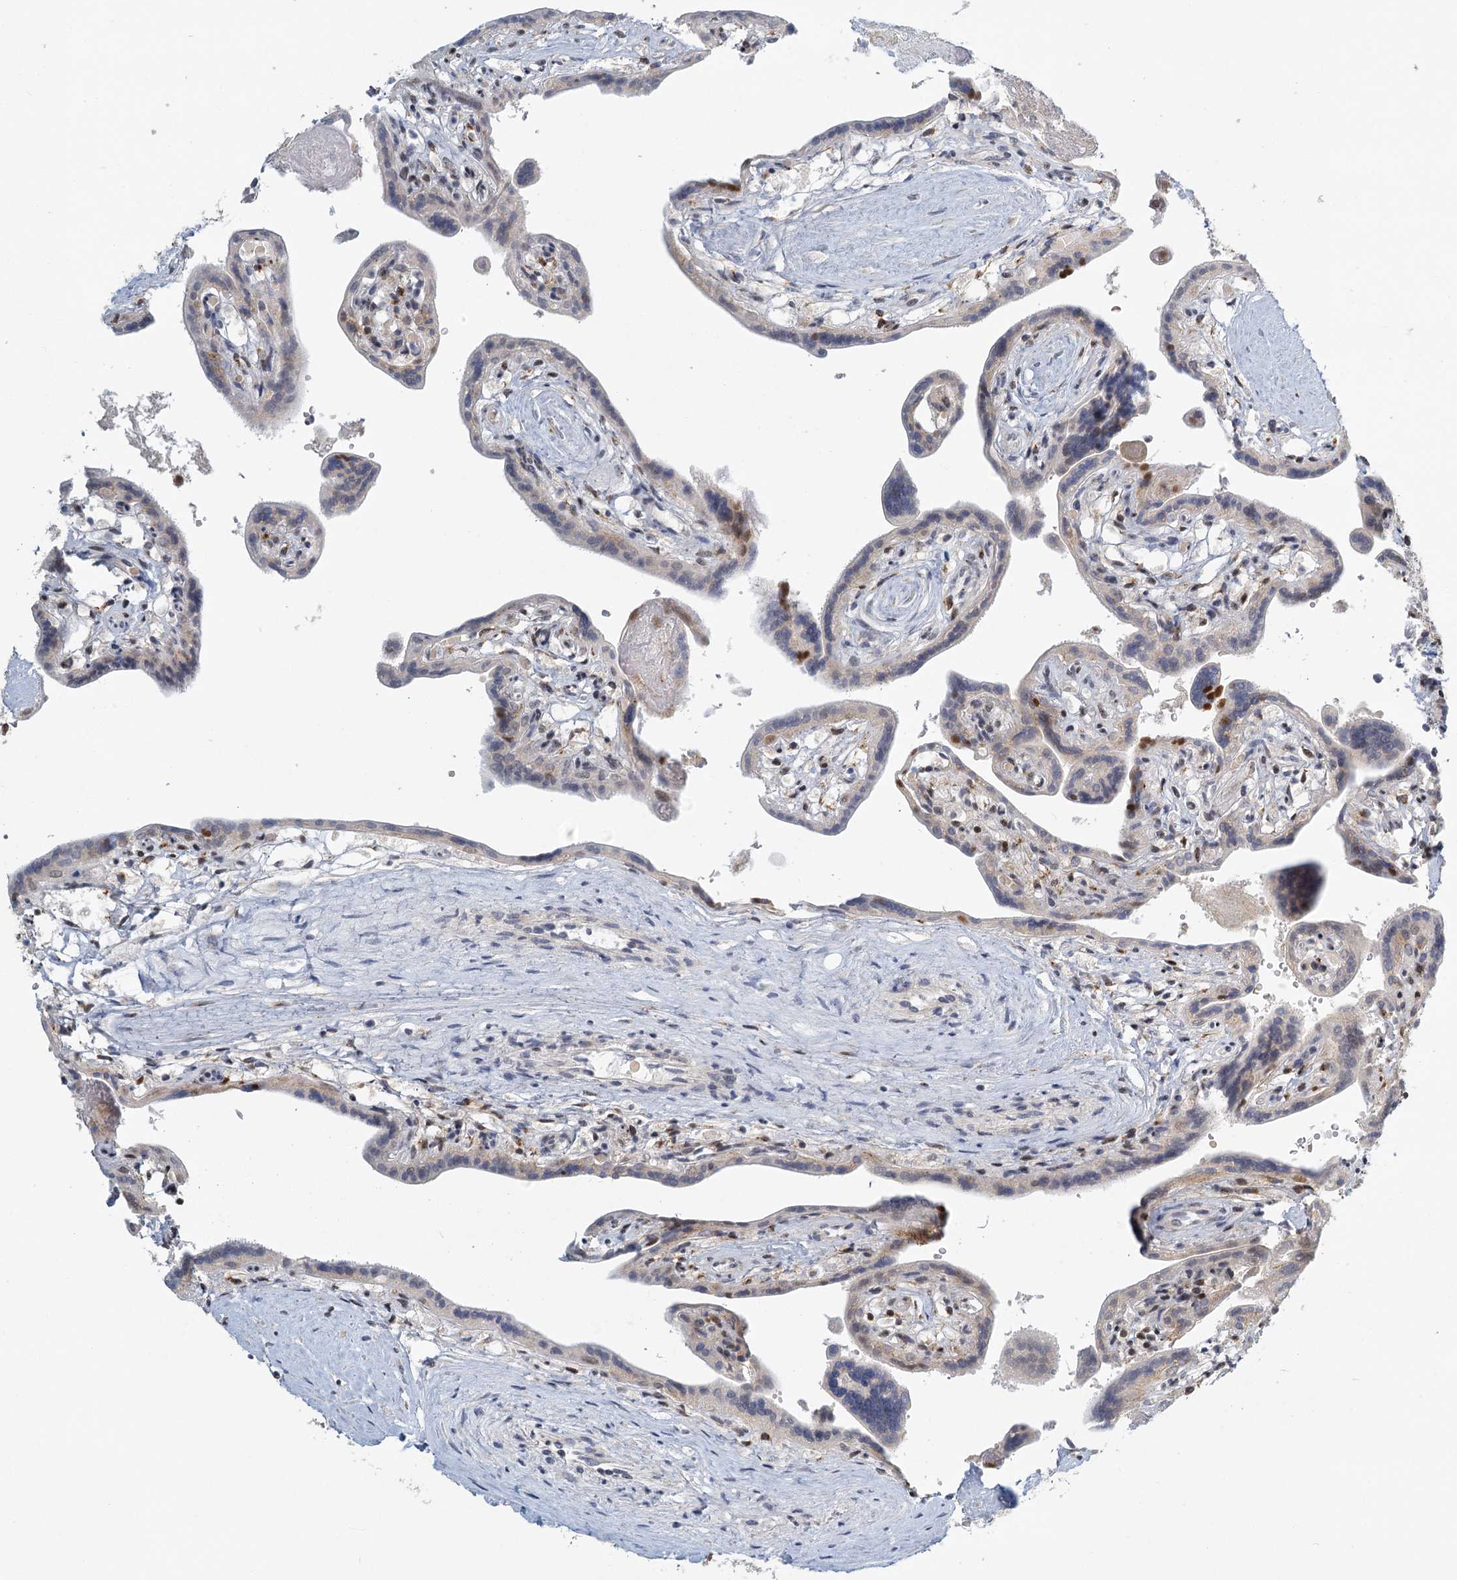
{"staining": {"intensity": "moderate", "quantity": "25%-75%", "location": "nuclear"}, "tissue": "placenta", "cell_type": "Trophoblastic cells", "image_type": "normal", "snomed": [{"axis": "morphology", "description": "Normal tissue, NOS"}, {"axis": "topography", "description": "Placenta"}], "caption": "Placenta stained with a brown dye reveals moderate nuclear positive positivity in about 25%-75% of trophoblastic cells.", "gene": "TREX1", "patient": {"sex": "female", "age": 37}}